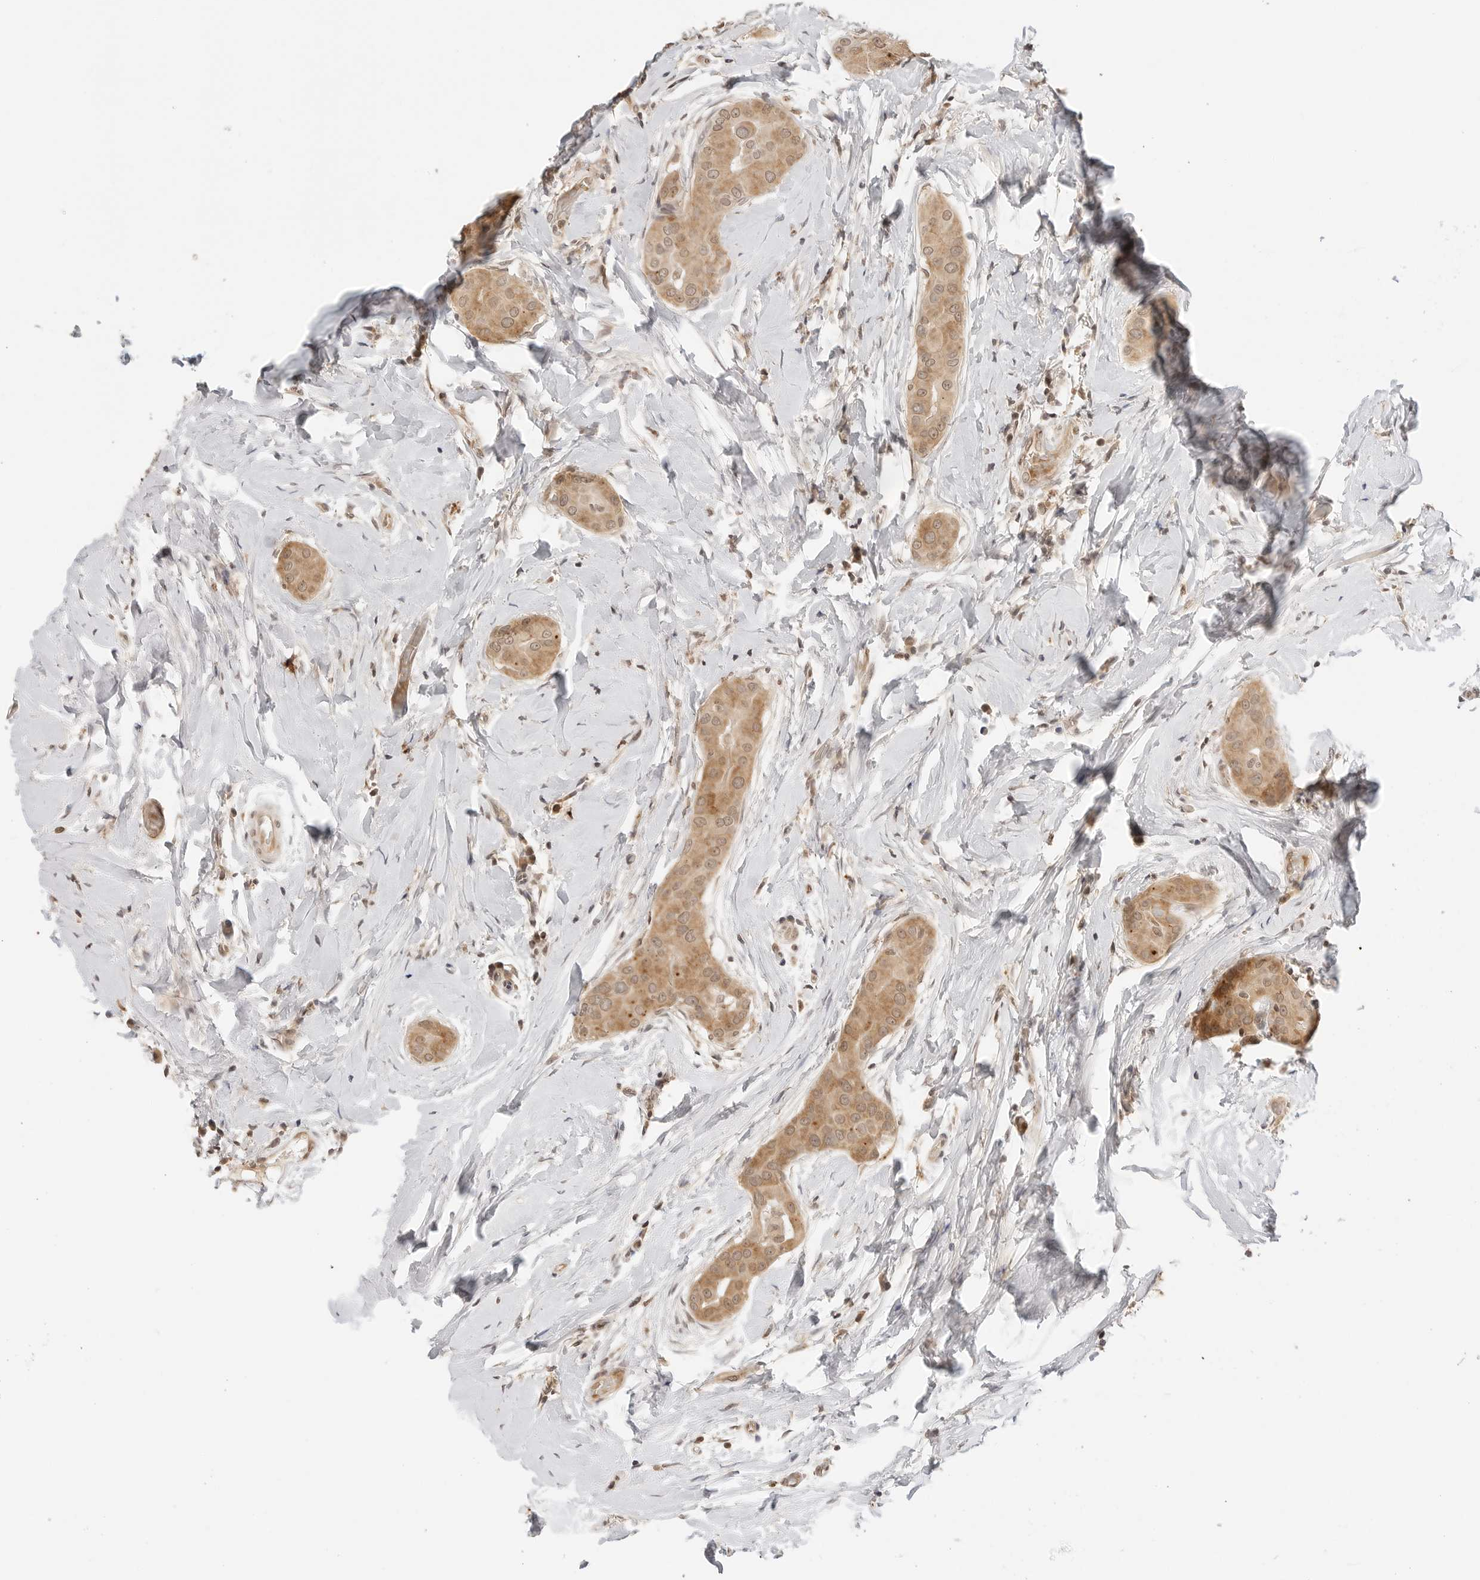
{"staining": {"intensity": "moderate", "quantity": ">75%", "location": "cytoplasmic/membranous,nuclear"}, "tissue": "thyroid cancer", "cell_type": "Tumor cells", "image_type": "cancer", "snomed": [{"axis": "morphology", "description": "Papillary adenocarcinoma, NOS"}, {"axis": "topography", "description": "Thyroid gland"}], "caption": "Tumor cells display medium levels of moderate cytoplasmic/membranous and nuclear expression in about >75% of cells in human thyroid papillary adenocarcinoma.", "gene": "GPR34", "patient": {"sex": "male", "age": 33}}